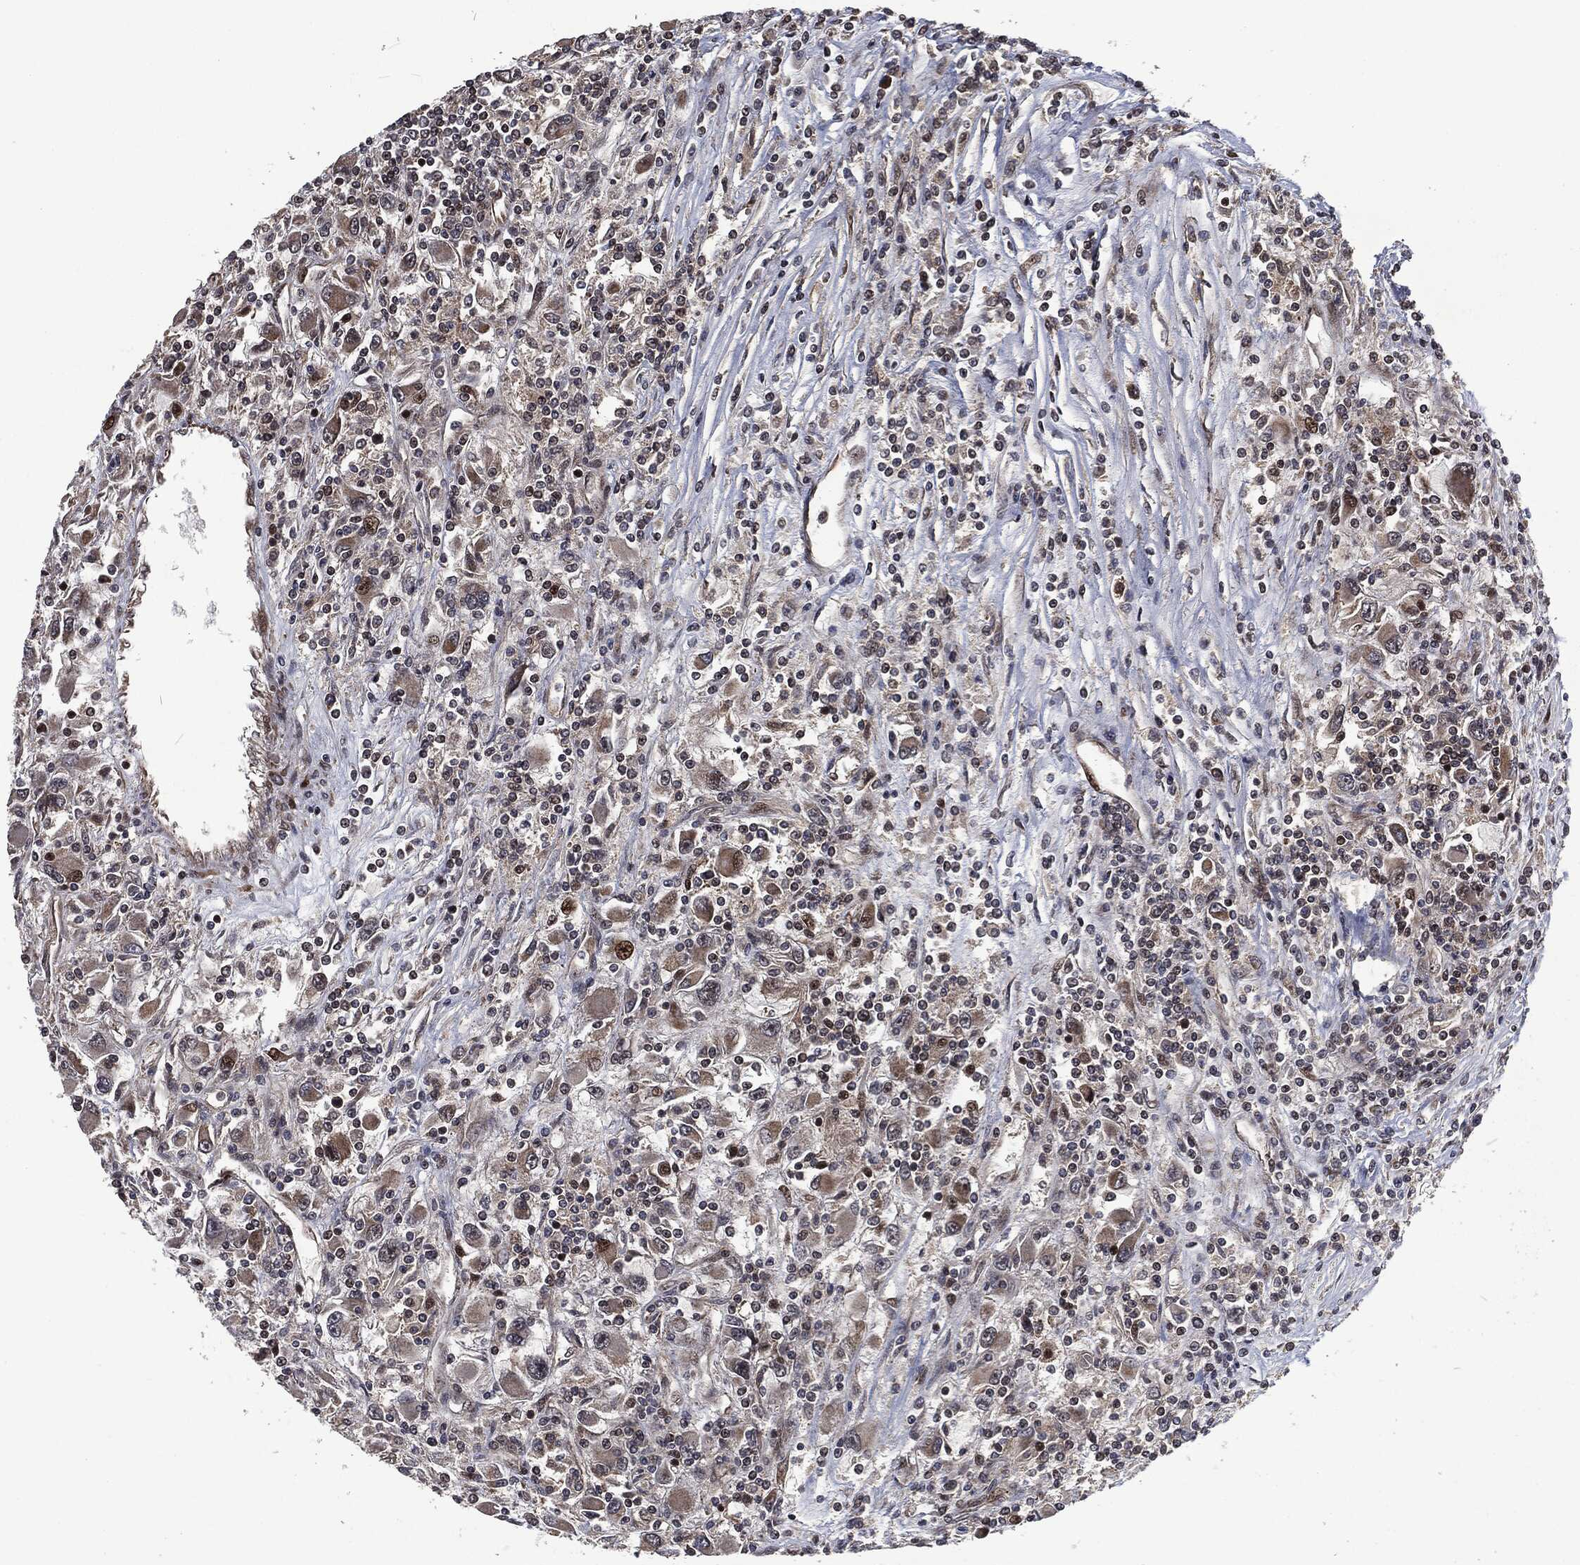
{"staining": {"intensity": "moderate", "quantity": ">75%", "location": "cytoplasmic/membranous"}, "tissue": "renal cancer", "cell_type": "Tumor cells", "image_type": "cancer", "snomed": [{"axis": "morphology", "description": "Adenocarcinoma, NOS"}, {"axis": "topography", "description": "Kidney"}], "caption": "An IHC micrograph of neoplastic tissue is shown. Protein staining in brown labels moderate cytoplasmic/membranous positivity in renal cancer within tumor cells.", "gene": "CMPK2", "patient": {"sex": "female", "age": 67}}